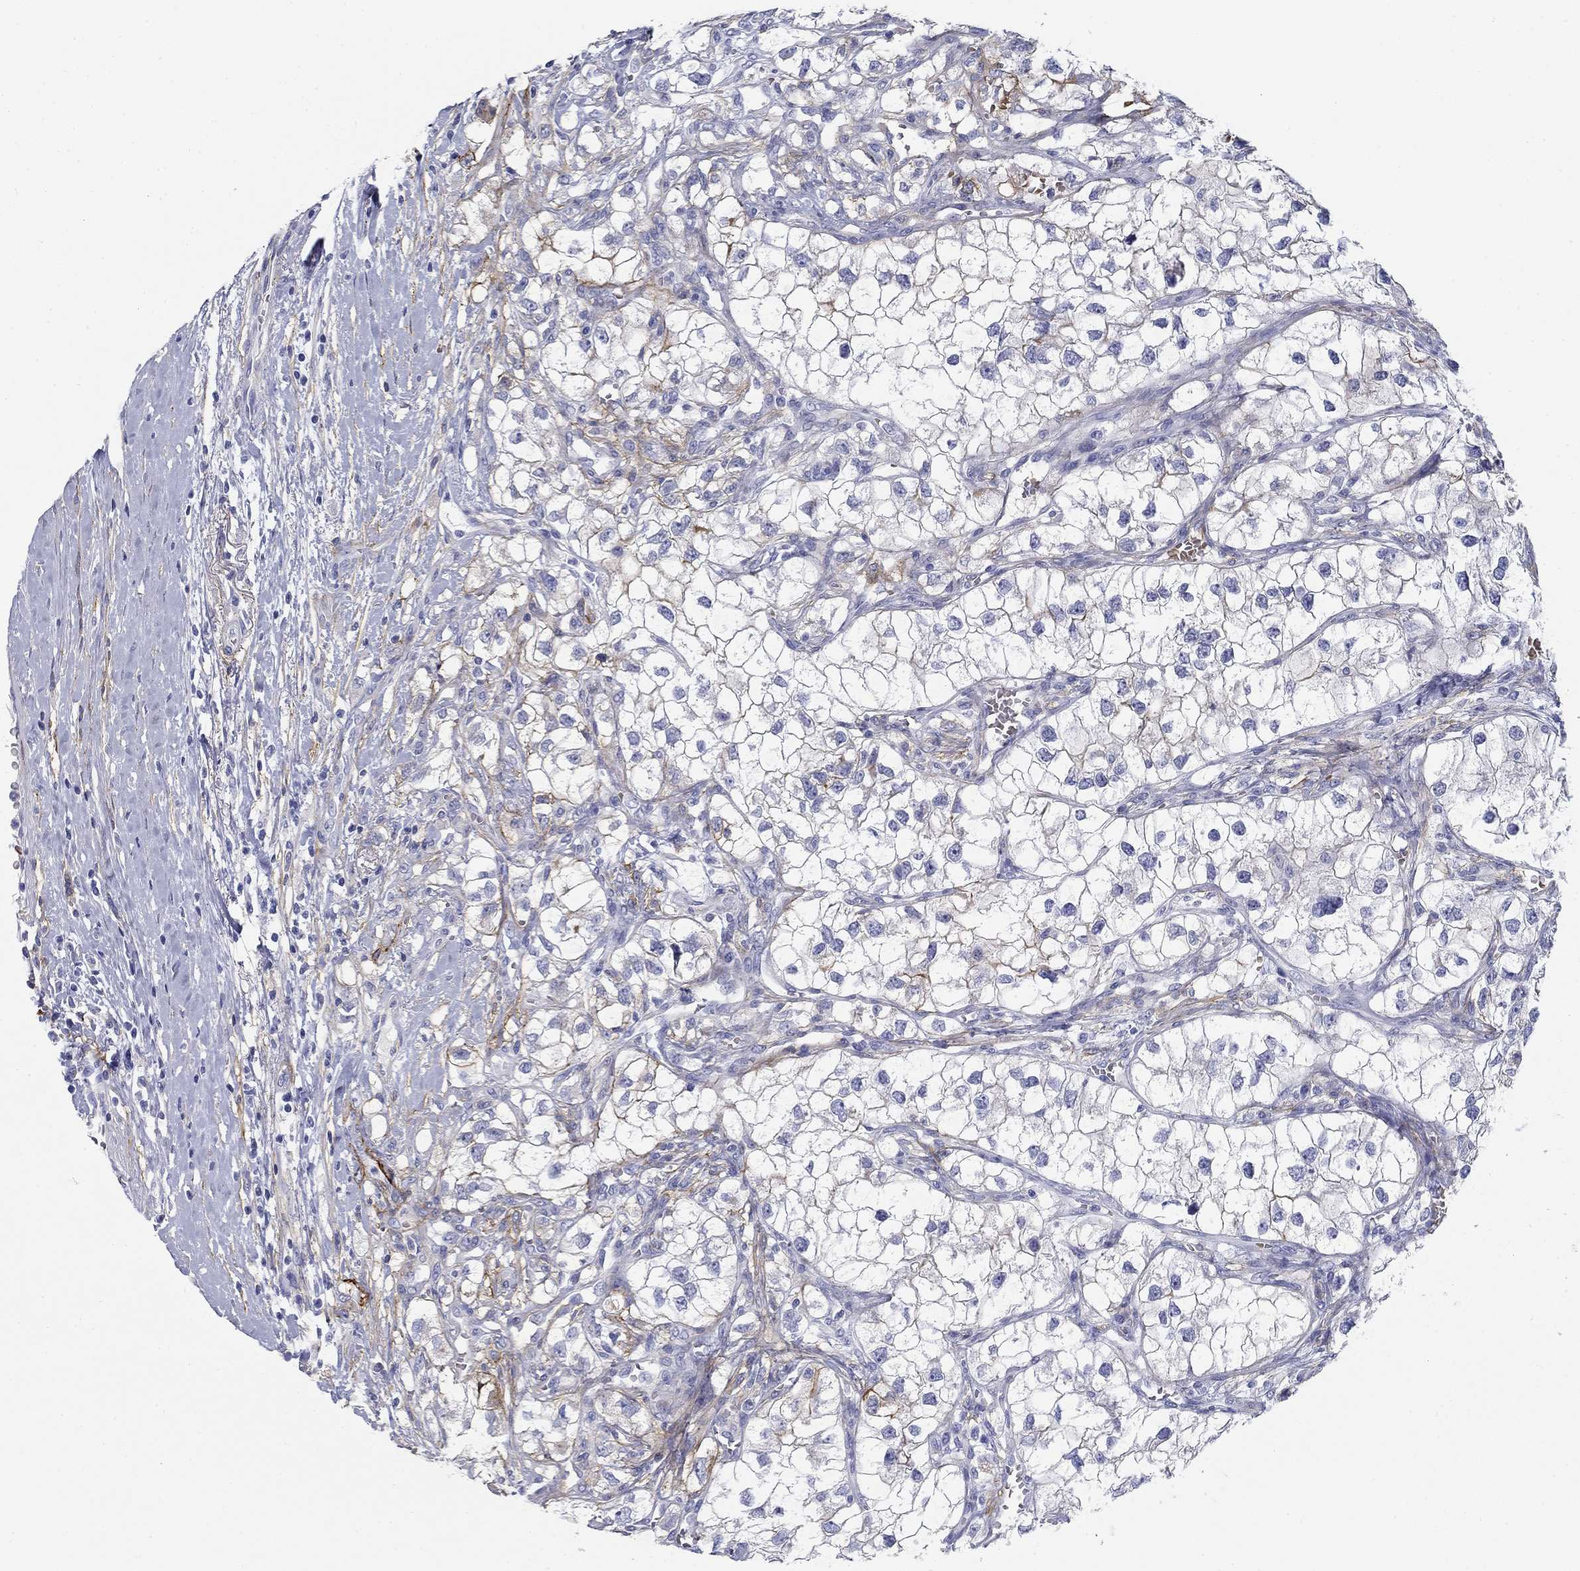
{"staining": {"intensity": "negative", "quantity": "none", "location": "none"}, "tissue": "renal cancer", "cell_type": "Tumor cells", "image_type": "cancer", "snomed": [{"axis": "morphology", "description": "Adenocarcinoma, NOS"}, {"axis": "topography", "description": "Kidney"}], "caption": "Adenocarcinoma (renal) was stained to show a protein in brown. There is no significant expression in tumor cells. (DAB (3,3'-diaminobenzidine) immunohistochemistry (IHC) visualized using brightfield microscopy, high magnification).", "gene": "GPC1", "patient": {"sex": "male", "age": 59}}